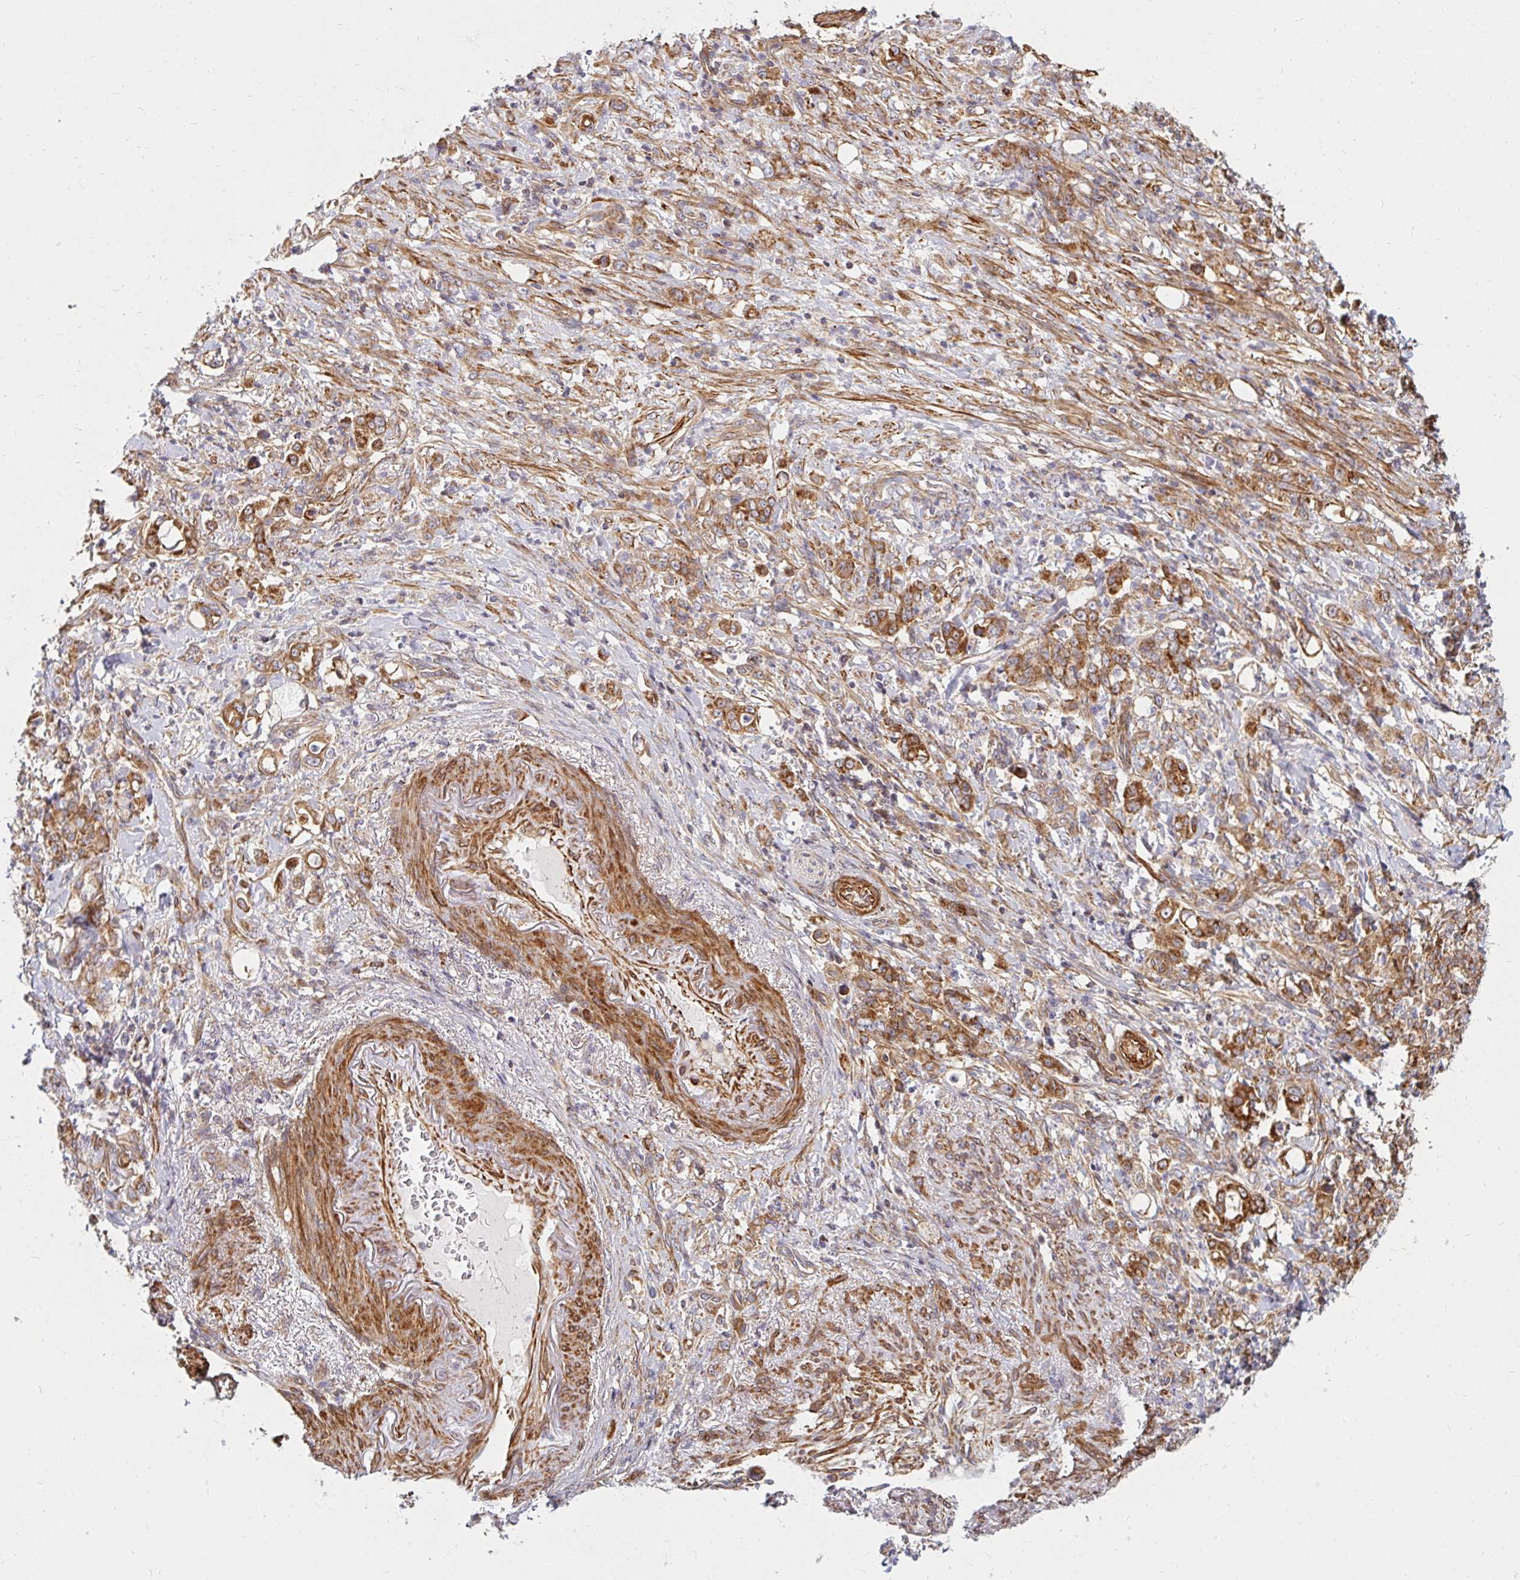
{"staining": {"intensity": "moderate", "quantity": ">75%", "location": "cytoplasmic/membranous"}, "tissue": "stomach cancer", "cell_type": "Tumor cells", "image_type": "cancer", "snomed": [{"axis": "morphology", "description": "Adenocarcinoma, NOS"}, {"axis": "topography", "description": "Stomach"}], "caption": "Tumor cells show moderate cytoplasmic/membranous staining in about >75% of cells in stomach cancer.", "gene": "BTF3", "patient": {"sex": "female", "age": 79}}